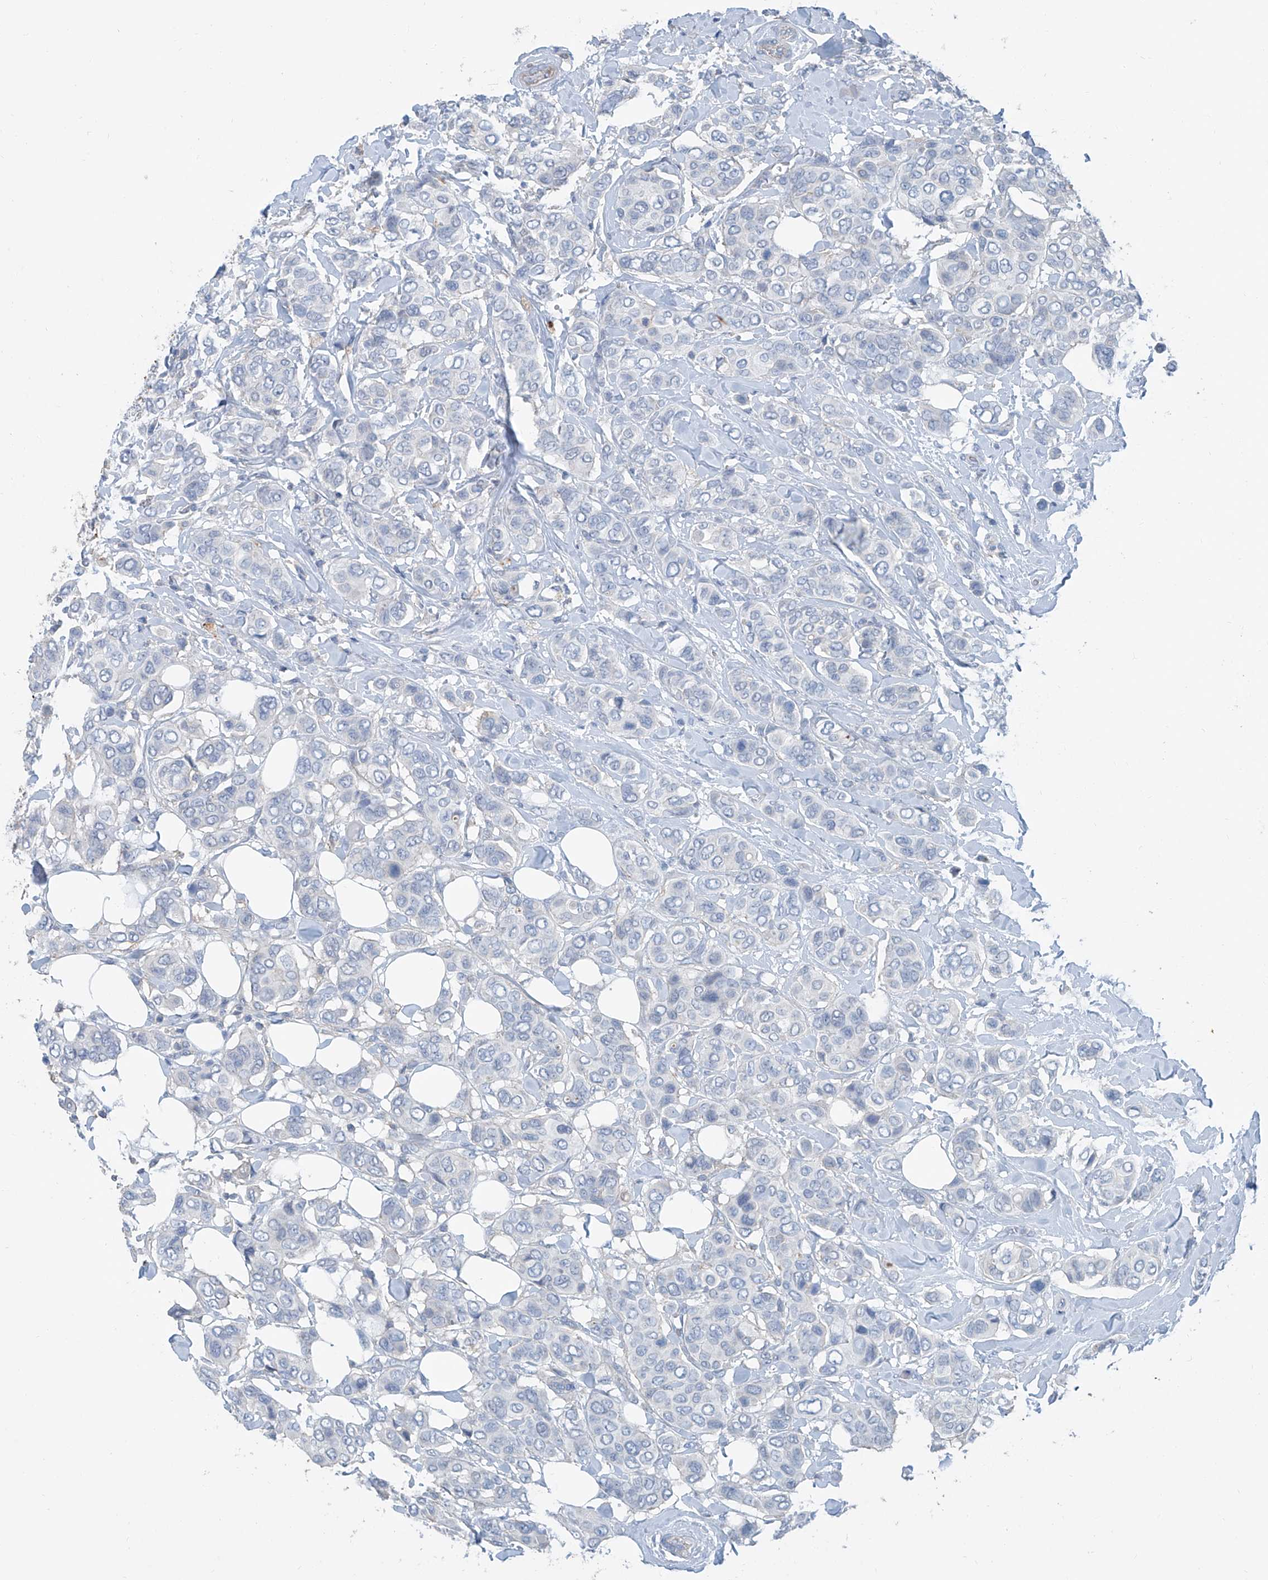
{"staining": {"intensity": "negative", "quantity": "none", "location": "none"}, "tissue": "breast cancer", "cell_type": "Tumor cells", "image_type": "cancer", "snomed": [{"axis": "morphology", "description": "Lobular carcinoma"}, {"axis": "topography", "description": "Breast"}], "caption": "This histopathology image is of breast cancer stained with IHC to label a protein in brown with the nuclei are counter-stained blue. There is no positivity in tumor cells.", "gene": "ANKRD34A", "patient": {"sex": "female", "age": 51}}